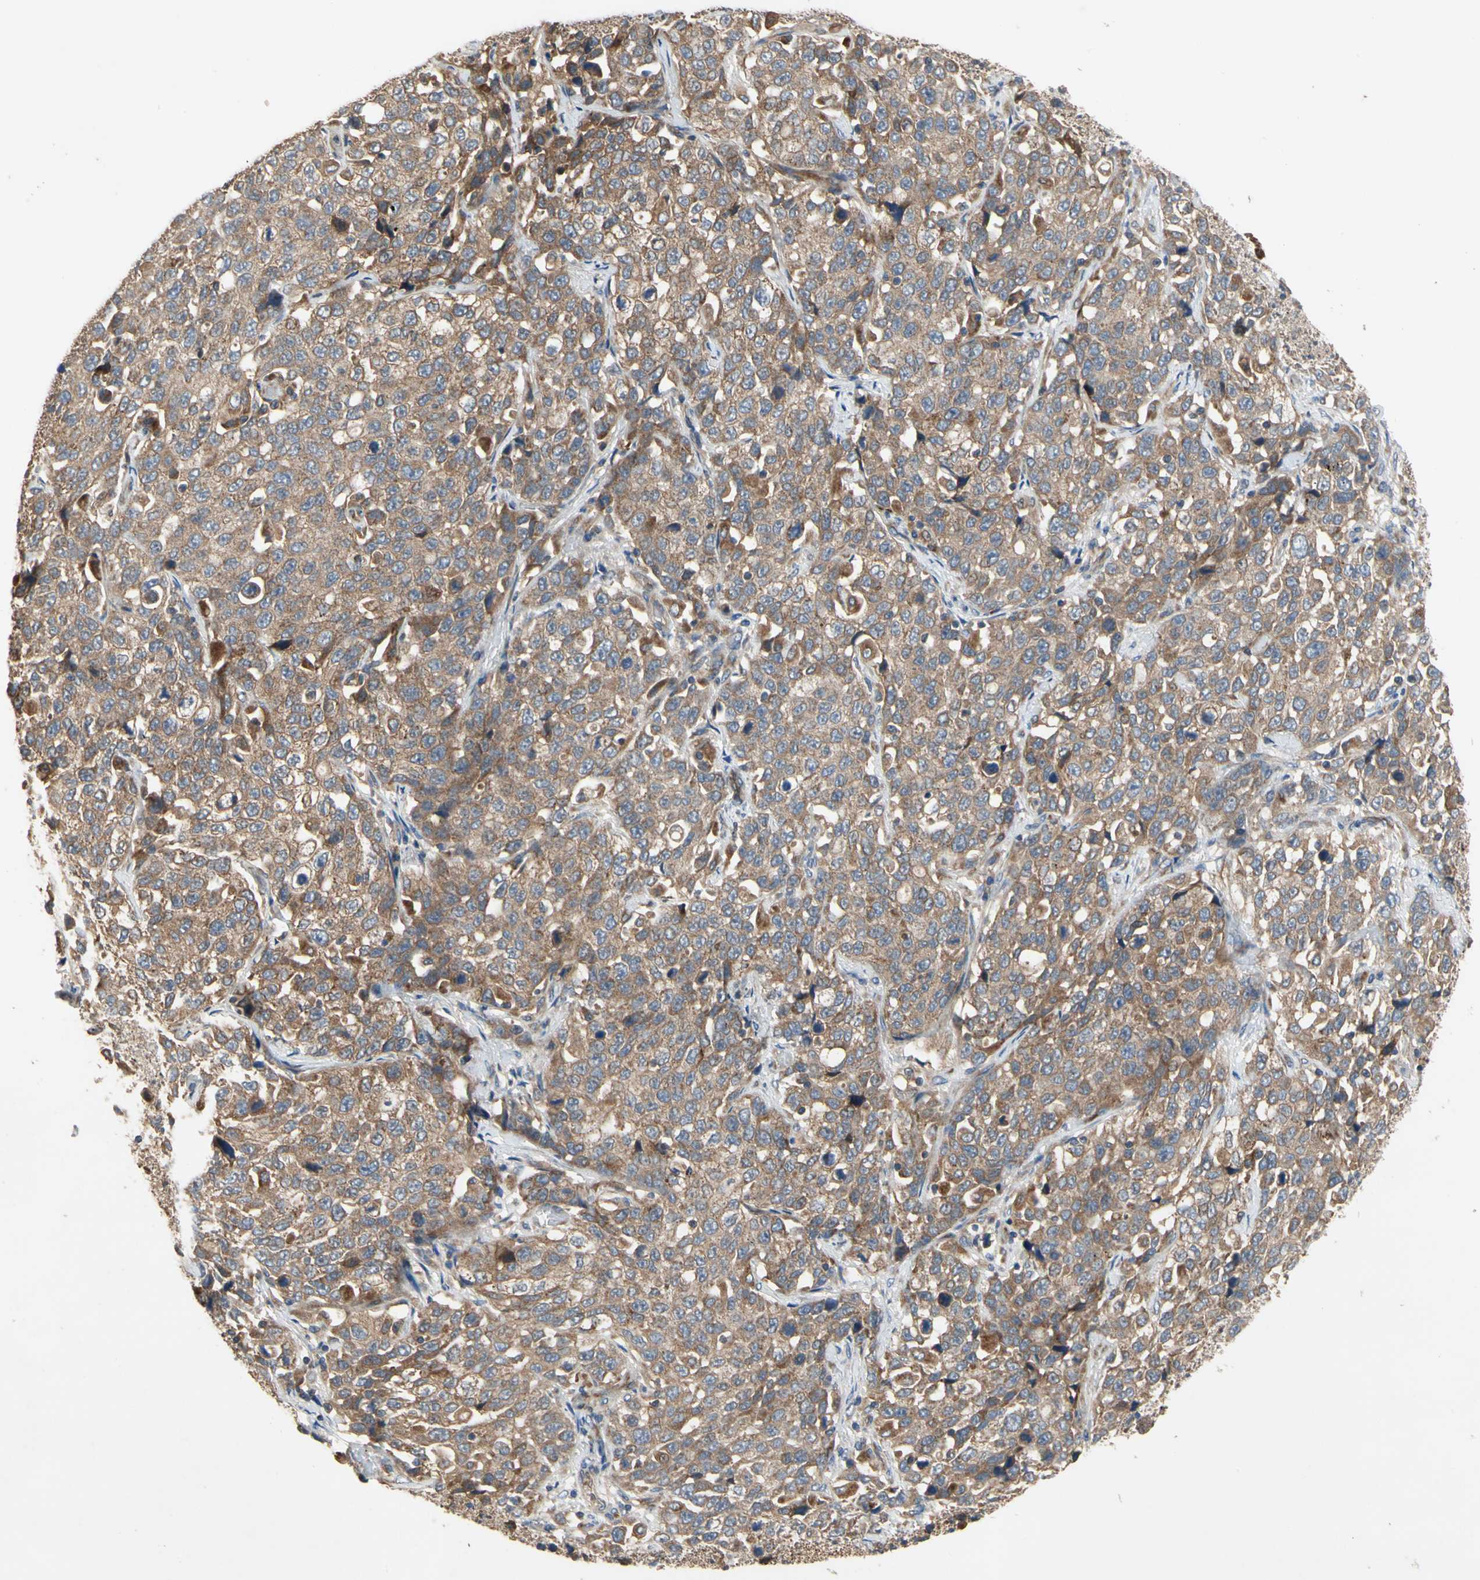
{"staining": {"intensity": "moderate", "quantity": ">75%", "location": "cytoplasmic/membranous"}, "tissue": "stomach cancer", "cell_type": "Tumor cells", "image_type": "cancer", "snomed": [{"axis": "morphology", "description": "Normal tissue, NOS"}, {"axis": "morphology", "description": "Adenocarcinoma, NOS"}, {"axis": "topography", "description": "Stomach"}], "caption": "Immunohistochemistry staining of stomach cancer (adenocarcinoma), which shows medium levels of moderate cytoplasmic/membranous staining in approximately >75% of tumor cells indicating moderate cytoplasmic/membranous protein staining. The staining was performed using DAB (brown) for protein detection and nuclei were counterstained in hematoxylin (blue).", "gene": "XYLT1", "patient": {"sex": "male", "age": 48}}